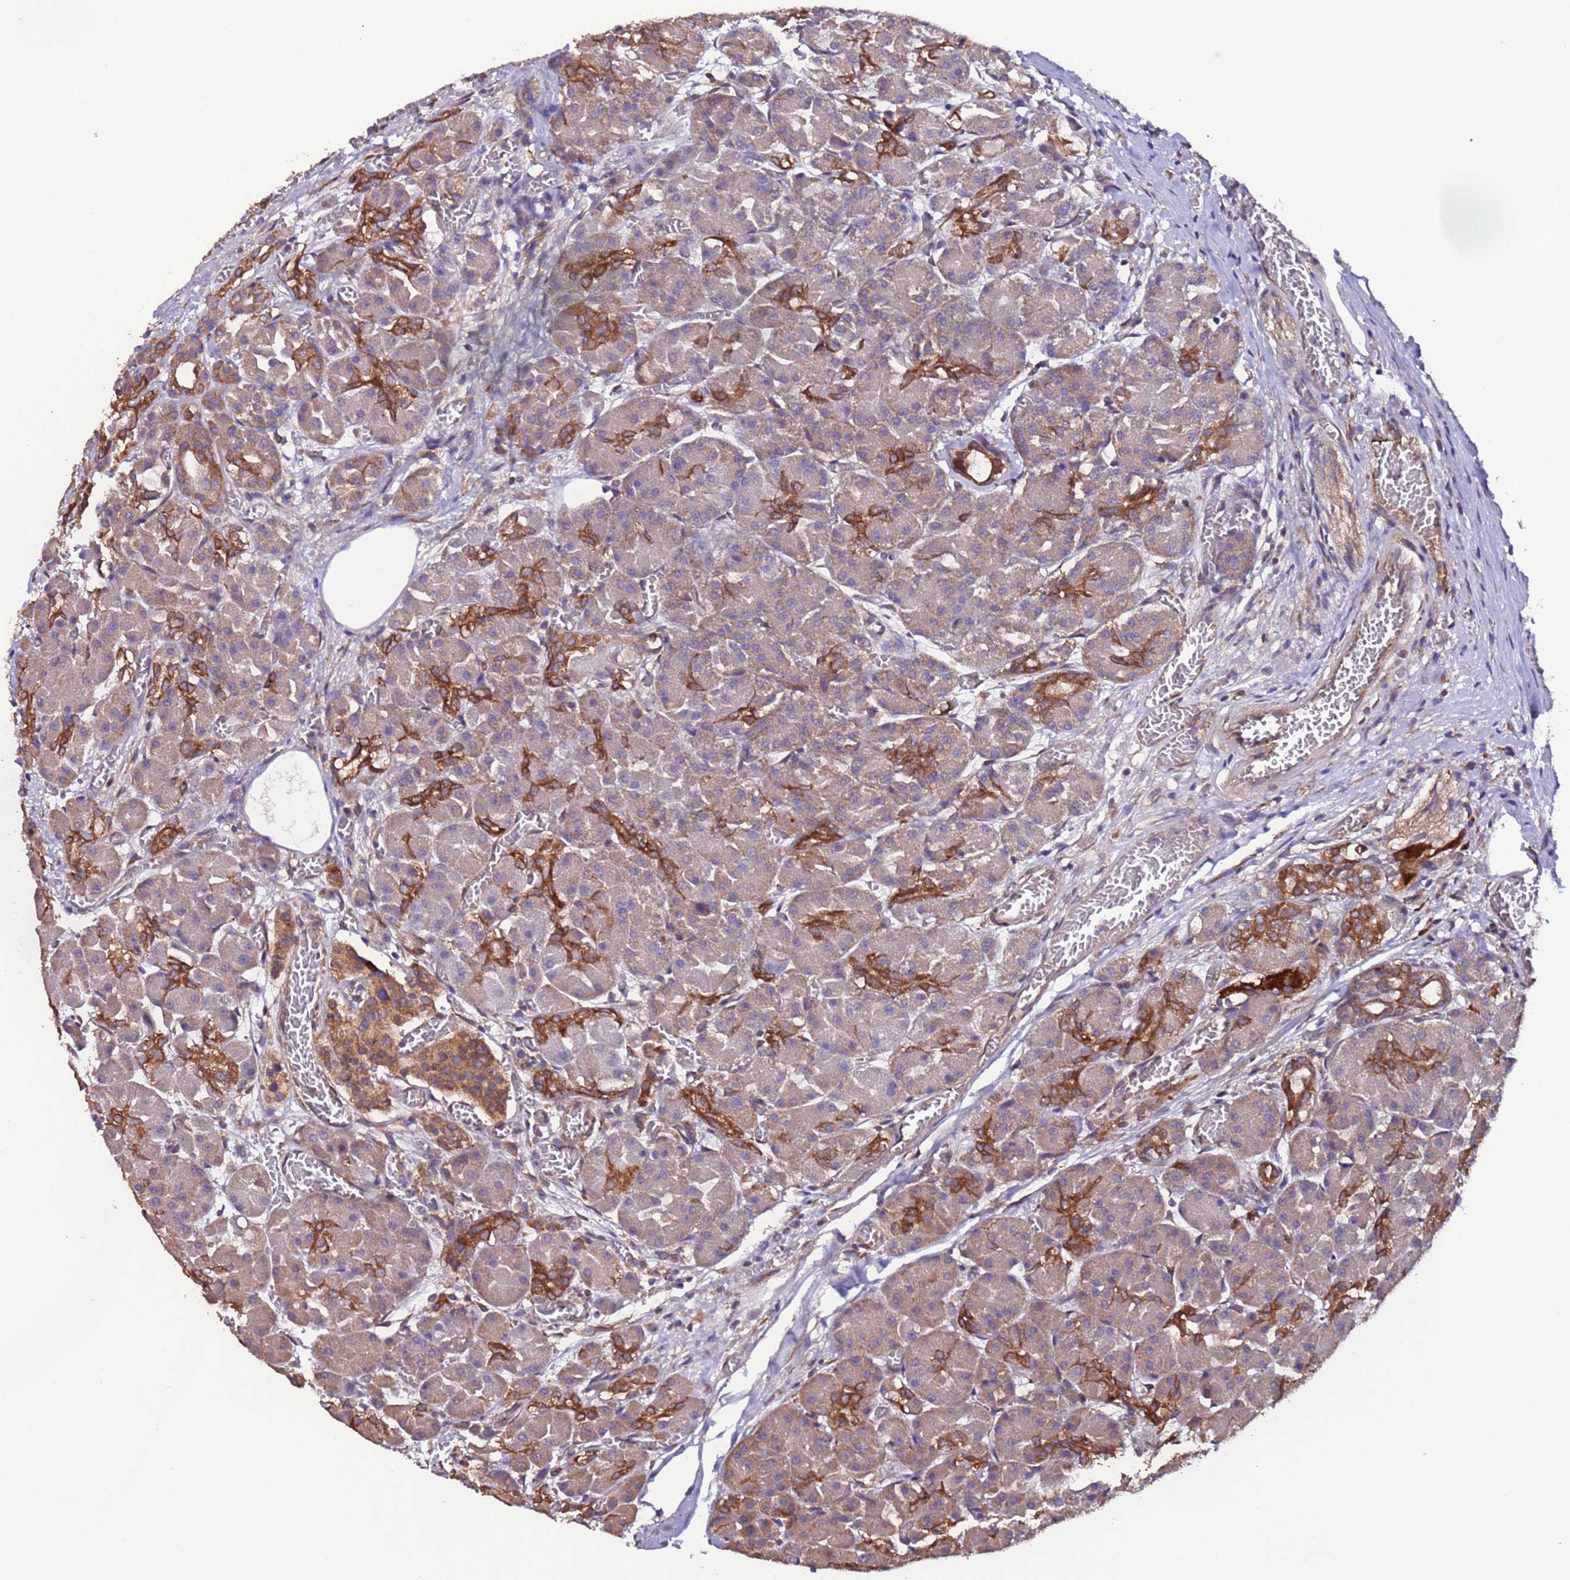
{"staining": {"intensity": "strong", "quantity": "<25%", "location": "cytoplasmic/membranous"}, "tissue": "pancreas", "cell_type": "Exocrine glandular cells", "image_type": "normal", "snomed": [{"axis": "morphology", "description": "Normal tissue, NOS"}, {"axis": "topography", "description": "Pancreas"}], "caption": "Immunohistochemistry of benign human pancreas reveals medium levels of strong cytoplasmic/membranous expression in approximately <25% of exocrine glandular cells.", "gene": "SLC41A3", "patient": {"sex": "male", "age": 63}}